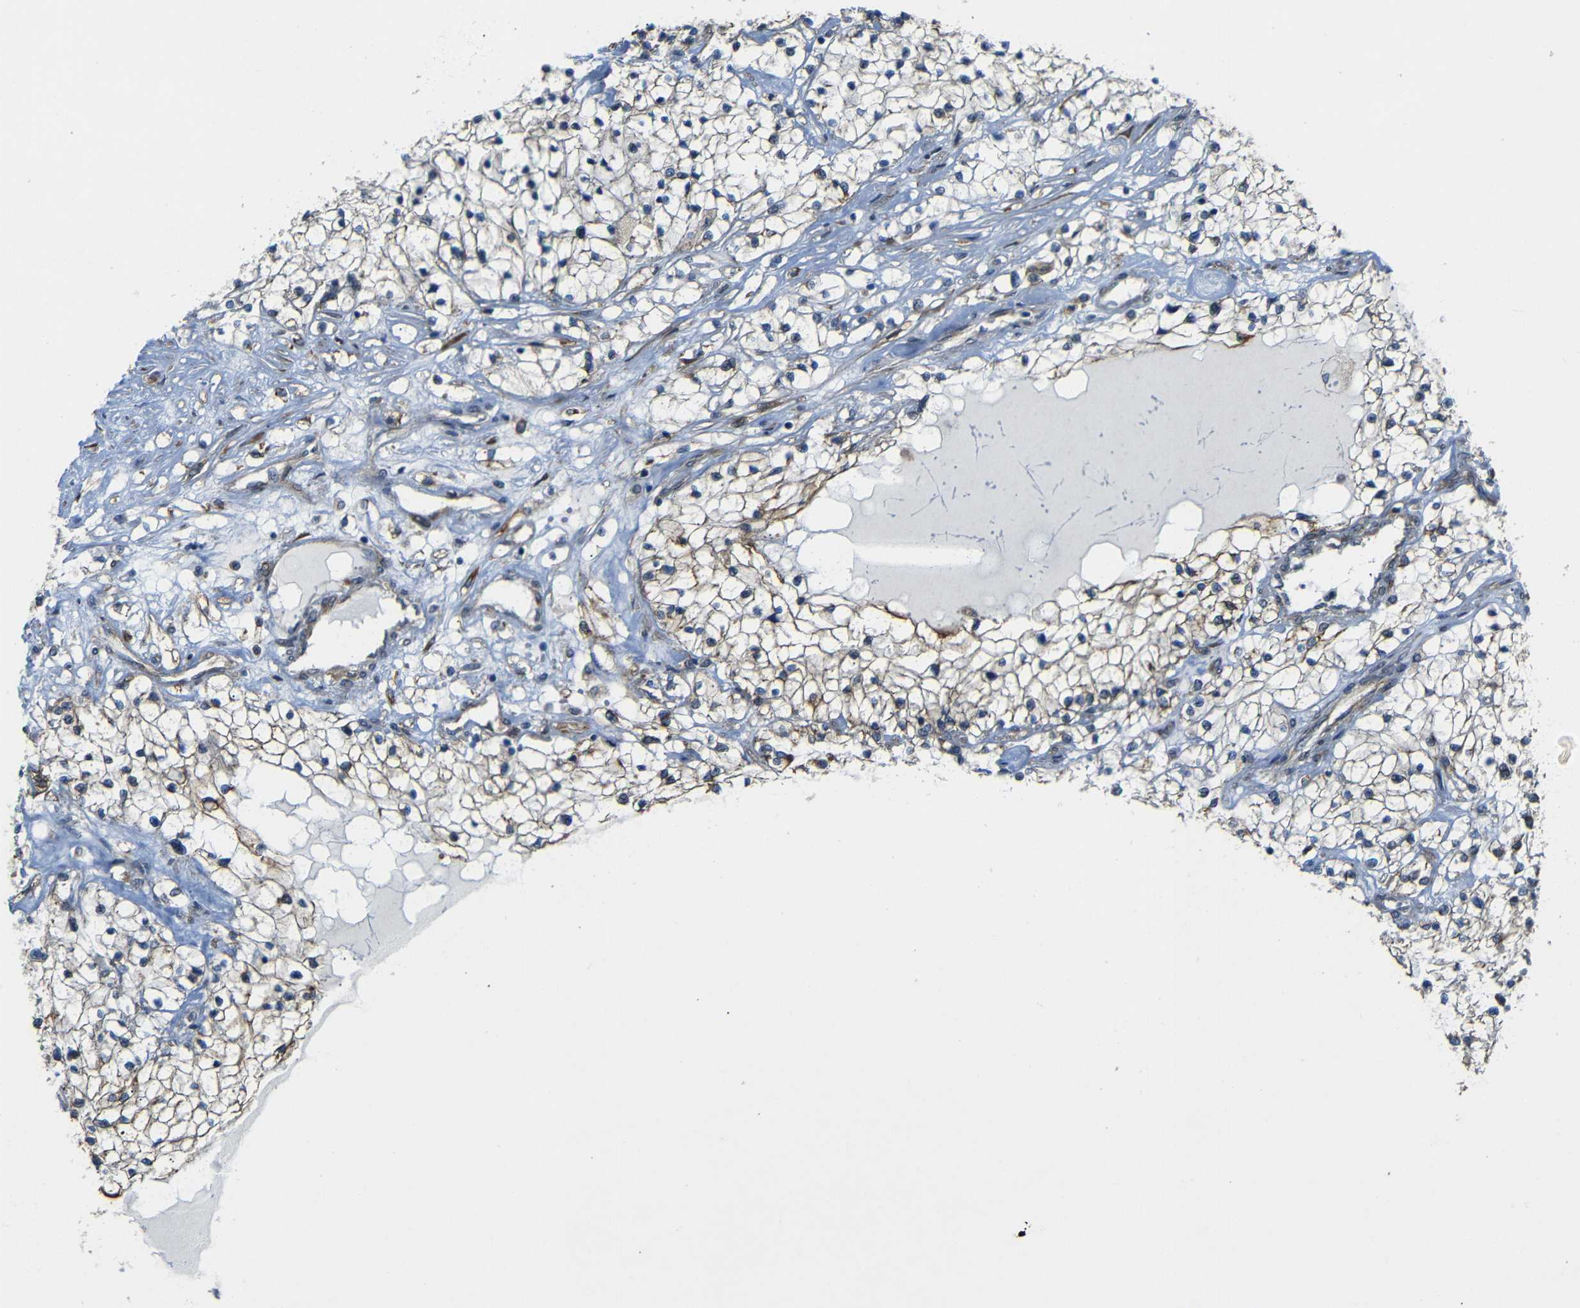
{"staining": {"intensity": "moderate", "quantity": ">75%", "location": "cytoplasmic/membranous"}, "tissue": "renal cancer", "cell_type": "Tumor cells", "image_type": "cancer", "snomed": [{"axis": "morphology", "description": "Adenocarcinoma, NOS"}, {"axis": "topography", "description": "Kidney"}], "caption": "This is an image of immunohistochemistry (IHC) staining of renal cancer (adenocarcinoma), which shows moderate staining in the cytoplasmic/membranous of tumor cells.", "gene": "P3H2", "patient": {"sex": "male", "age": 68}}